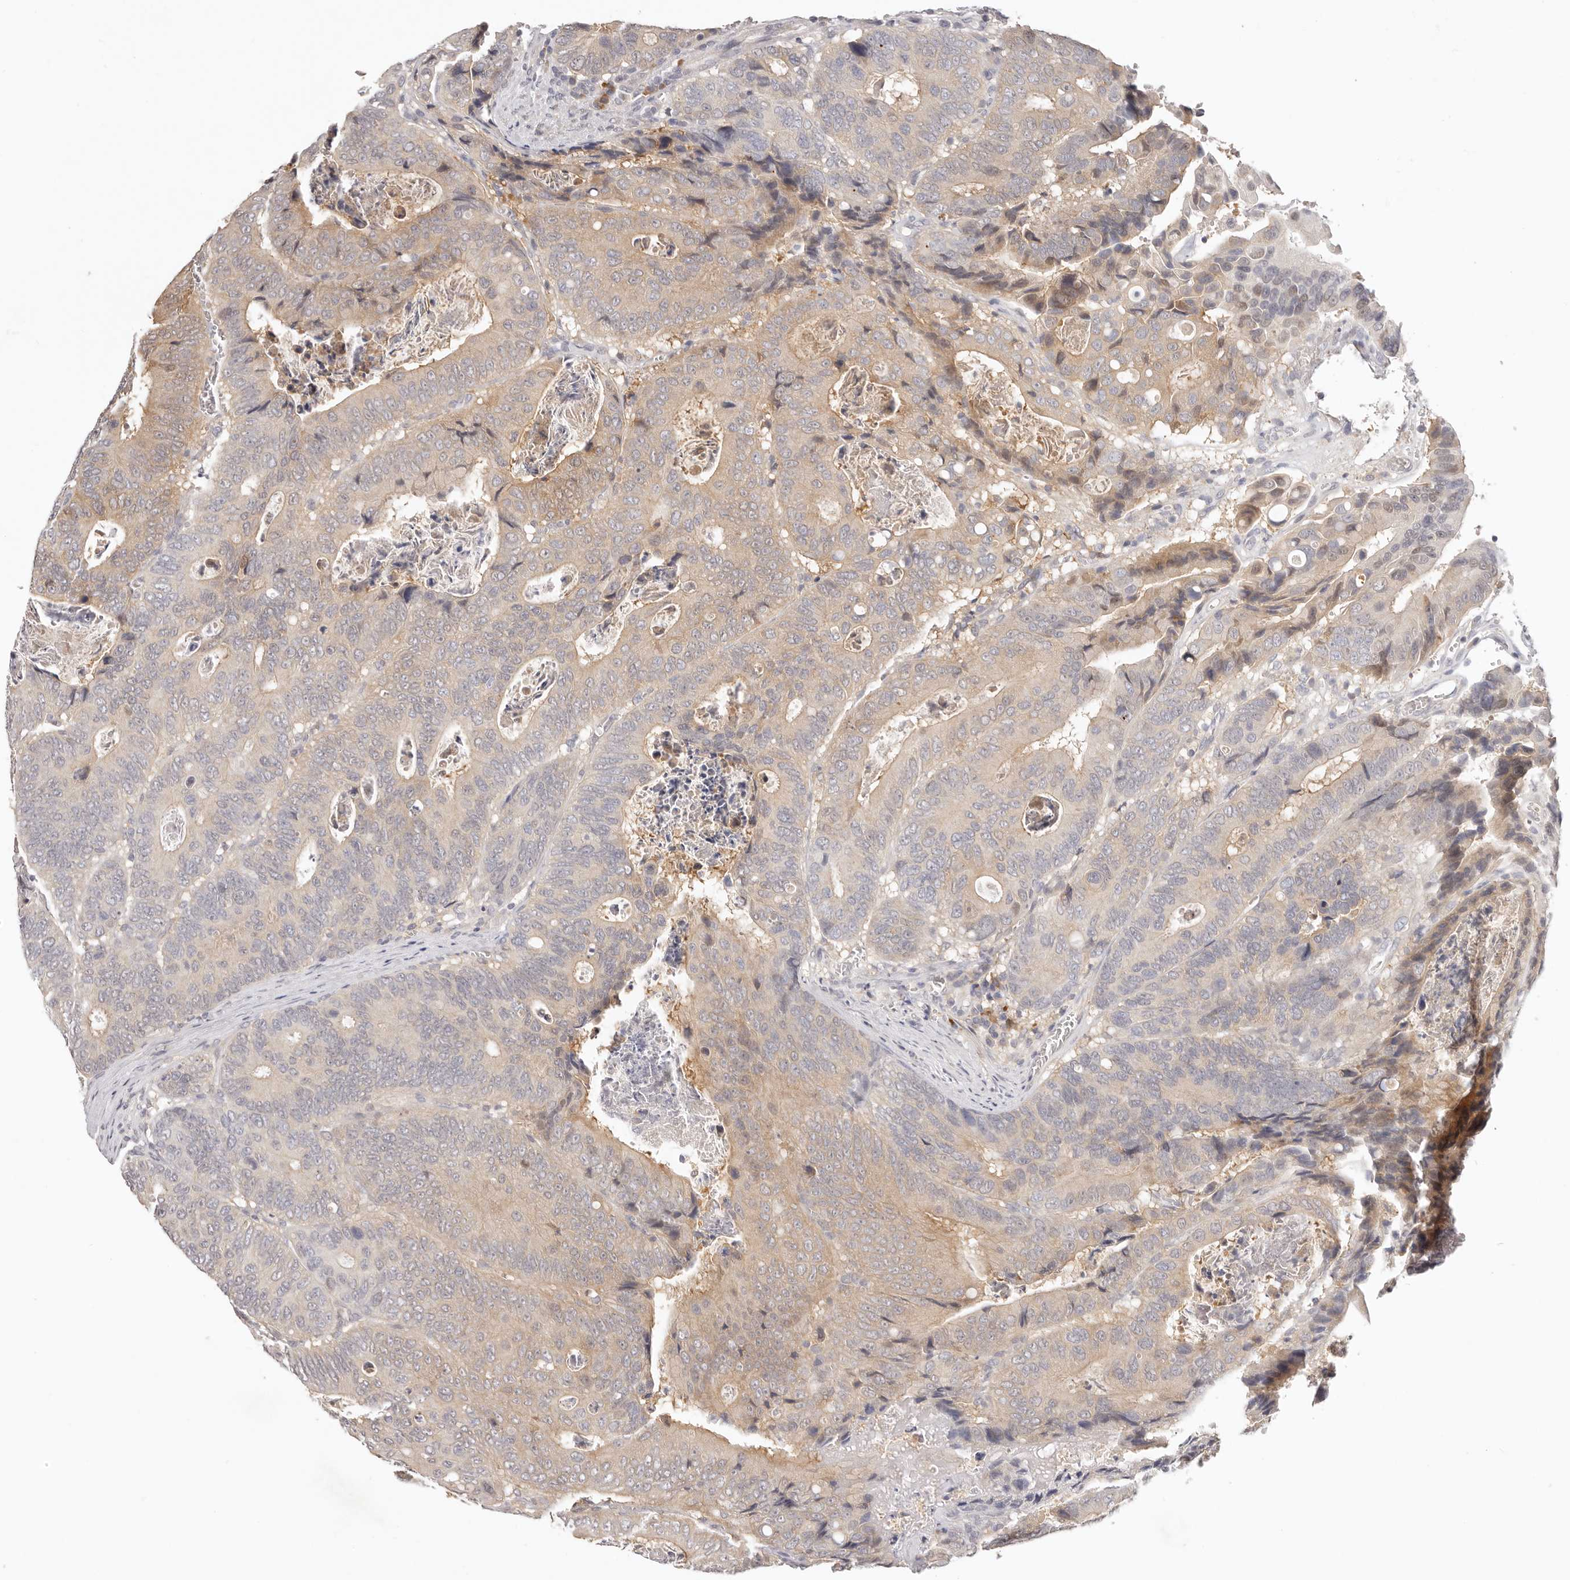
{"staining": {"intensity": "weak", "quantity": "25%-75%", "location": "cytoplasmic/membranous"}, "tissue": "colorectal cancer", "cell_type": "Tumor cells", "image_type": "cancer", "snomed": [{"axis": "morphology", "description": "Inflammation, NOS"}, {"axis": "morphology", "description": "Adenocarcinoma, NOS"}, {"axis": "topography", "description": "Colon"}], "caption": "IHC staining of colorectal cancer (adenocarcinoma), which demonstrates low levels of weak cytoplasmic/membranous staining in about 25%-75% of tumor cells indicating weak cytoplasmic/membranous protein staining. The staining was performed using DAB (3,3'-diaminobenzidine) (brown) for protein detection and nuclei were counterstained in hematoxylin (blue).", "gene": "GGPS1", "patient": {"sex": "male", "age": 72}}